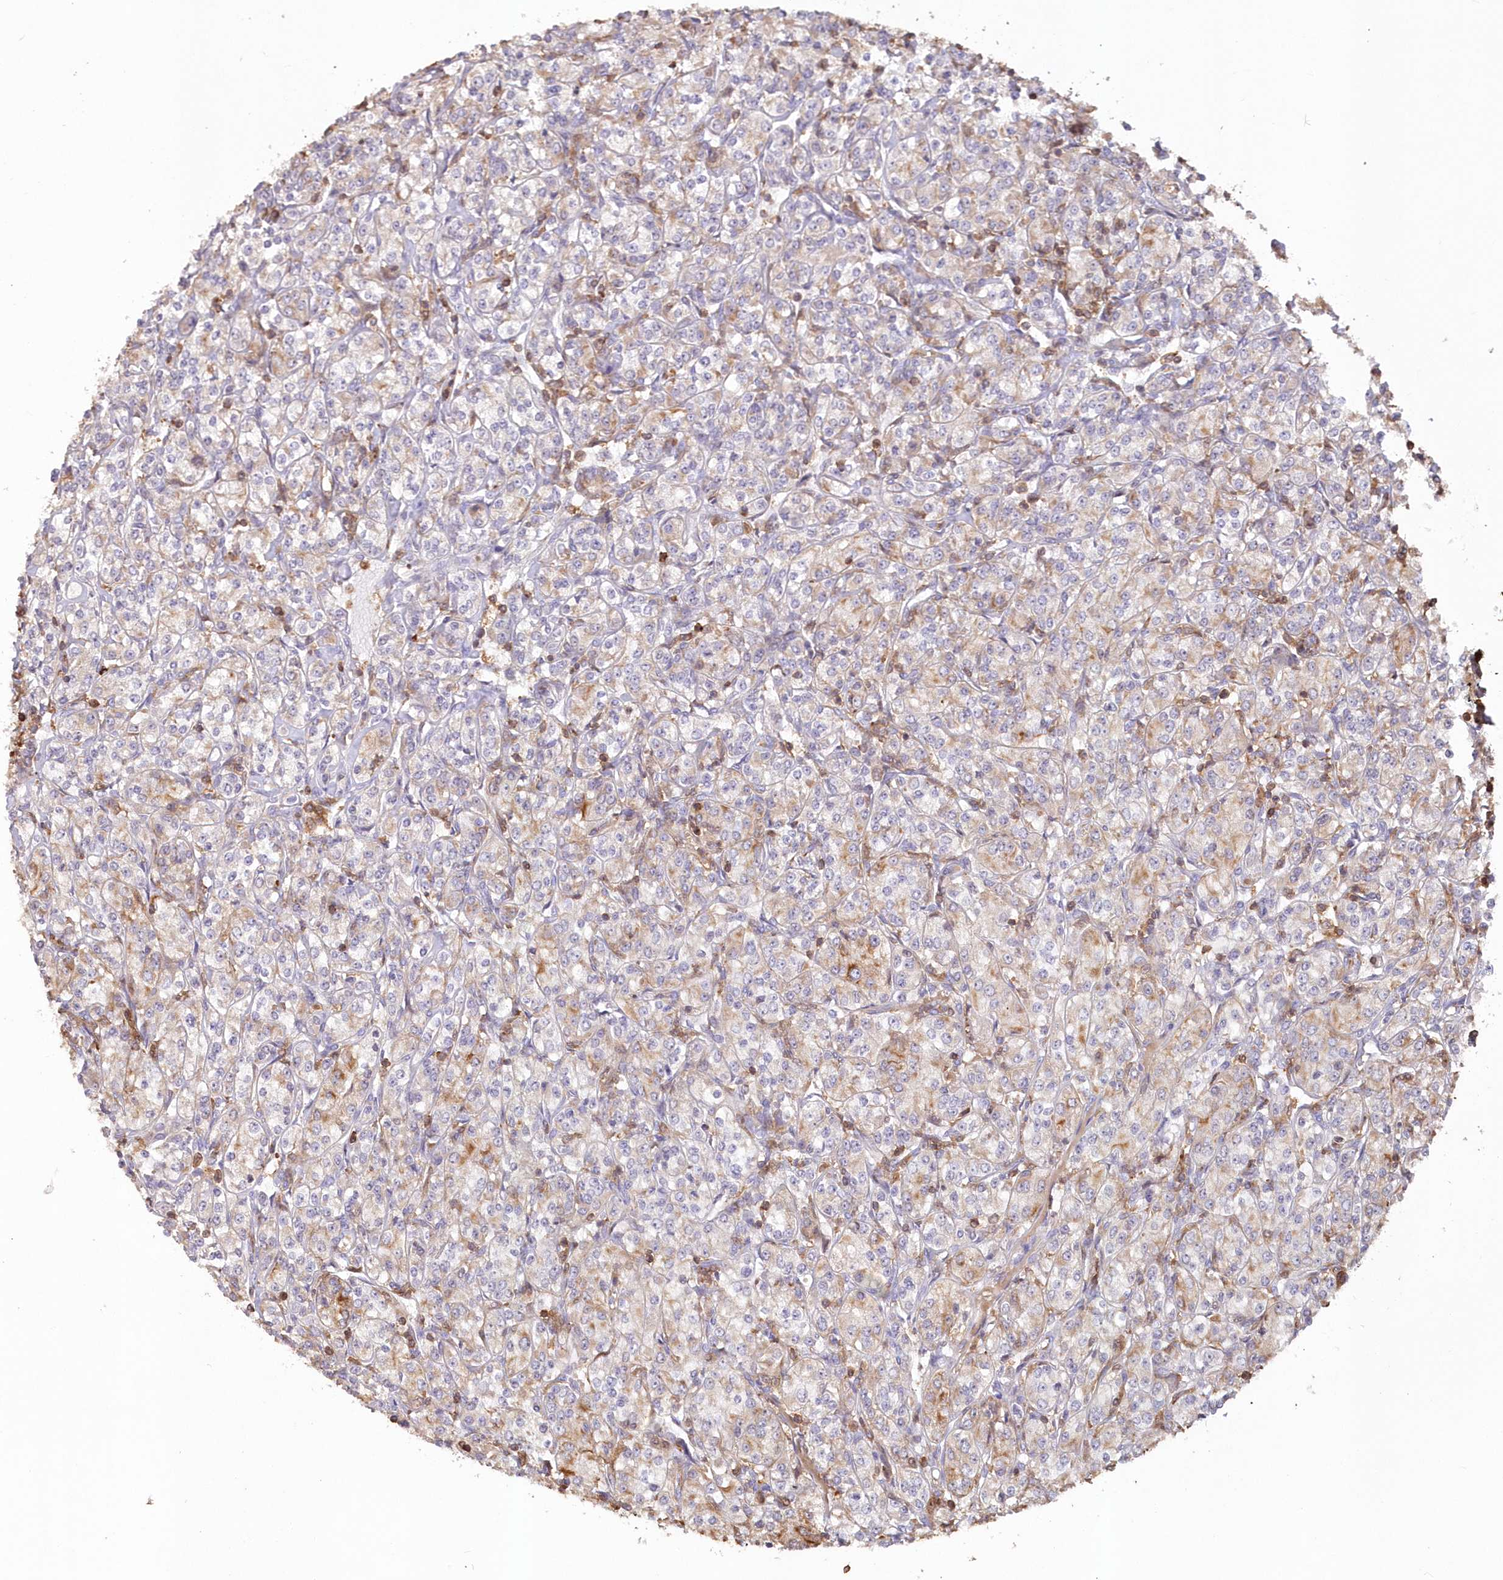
{"staining": {"intensity": "weak", "quantity": "25%-75%", "location": "cytoplasmic/membranous"}, "tissue": "renal cancer", "cell_type": "Tumor cells", "image_type": "cancer", "snomed": [{"axis": "morphology", "description": "Adenocarcinoma, NOS"}, {"axis": "topography", "description": "Kidney"}], "caption": "Immunohistochemistry micrograph of human renal cancer stained for a protein (brown), which shows low levels of weak cytoplasmic/membranous positivity in about 25%-75% of tumor cells.", "gene": "SNED1", "patient": {"sex": "male", "age": 77}}